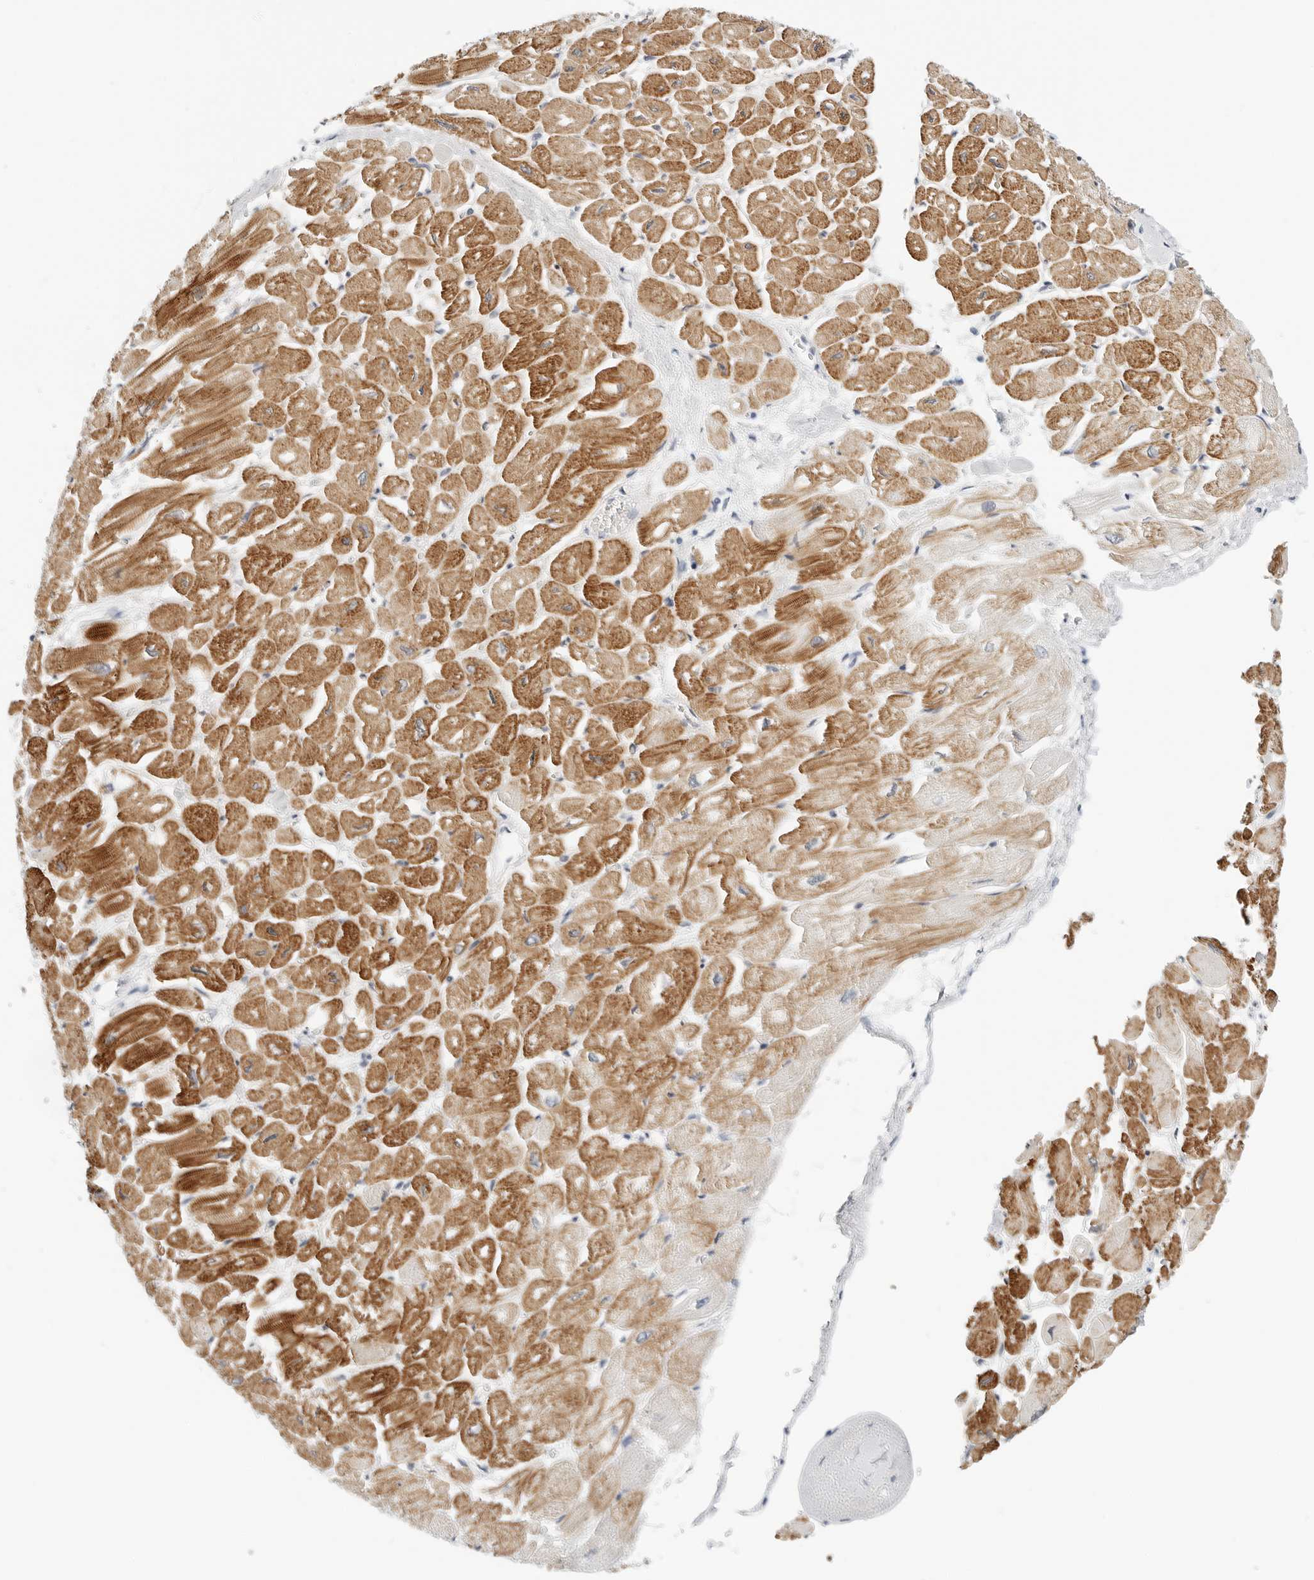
{"staining": {"intensity": "moderate", "quantity": ">75%", "location": "cytoplasmic/membranous"}, "tissue": "heart muscle", "cell_type": "Cardiomyocytes", "image_type": "normal", "snomed": [{"axis": "morphology", "description": "Normal tissue, NOS"}, {"axis": "topography", "description": "Heart"}], "caption": "Immunohistochemical staining of unremarkable heart muscle shows medium levels of moderate cytoplasmic/membranous staining in approximately >75% of cardiomyocytes.", "gene": "TSEN2", "patient": {"sex": "male", "age": 54}}